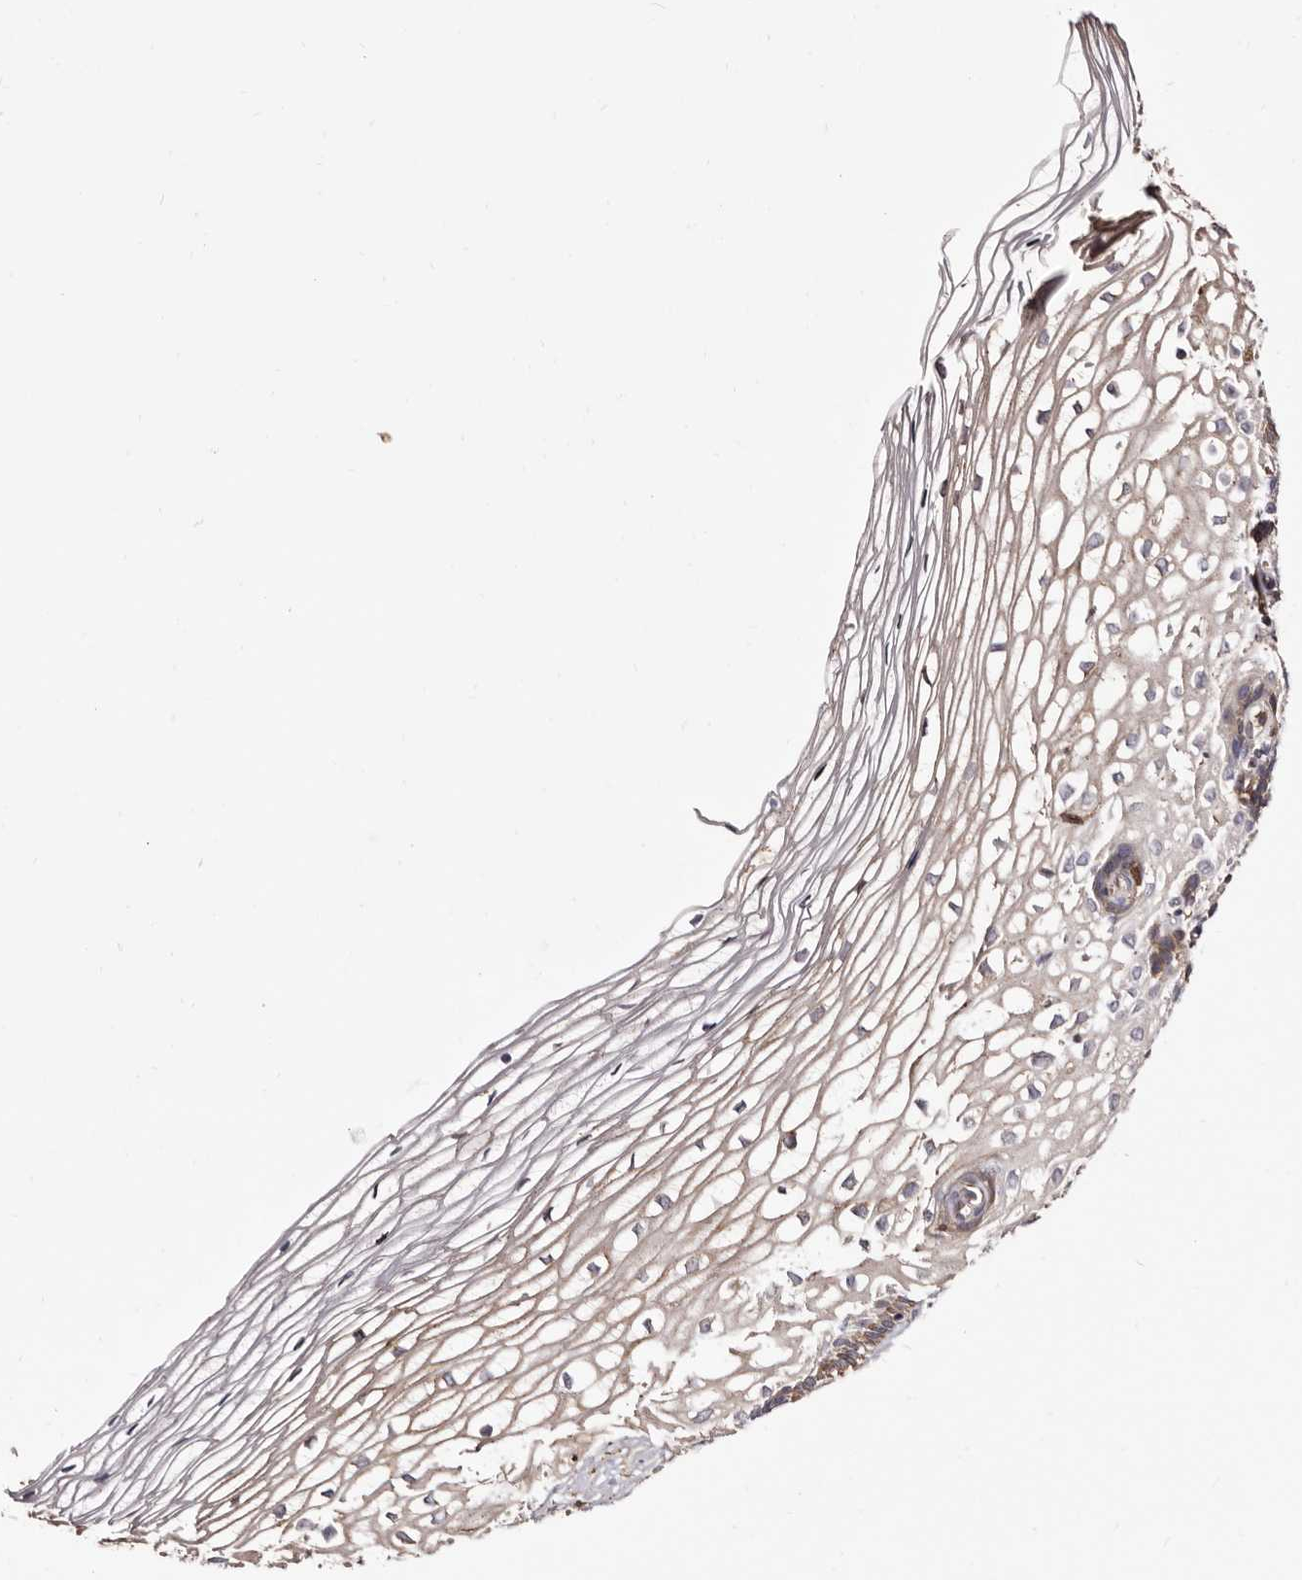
{"staining": {"intensity": "weak", "quantity": "<25%", "location": "cytoplasmic/membranous"}, "tissue": "cervix", "cell_type": "Squamous epithelial cells", "image_type": "normal", "snomed": [{"axis": "morphology", "description": "Normal tissue, NOS"}, {"axis": "topography", "description": "Cervix"}], "caption": "The image demonstrates no staining of squamous epithelial cells in benign cervix.", "gene": "ACBD6", "patient": {"sex": "female", "age": 27}}